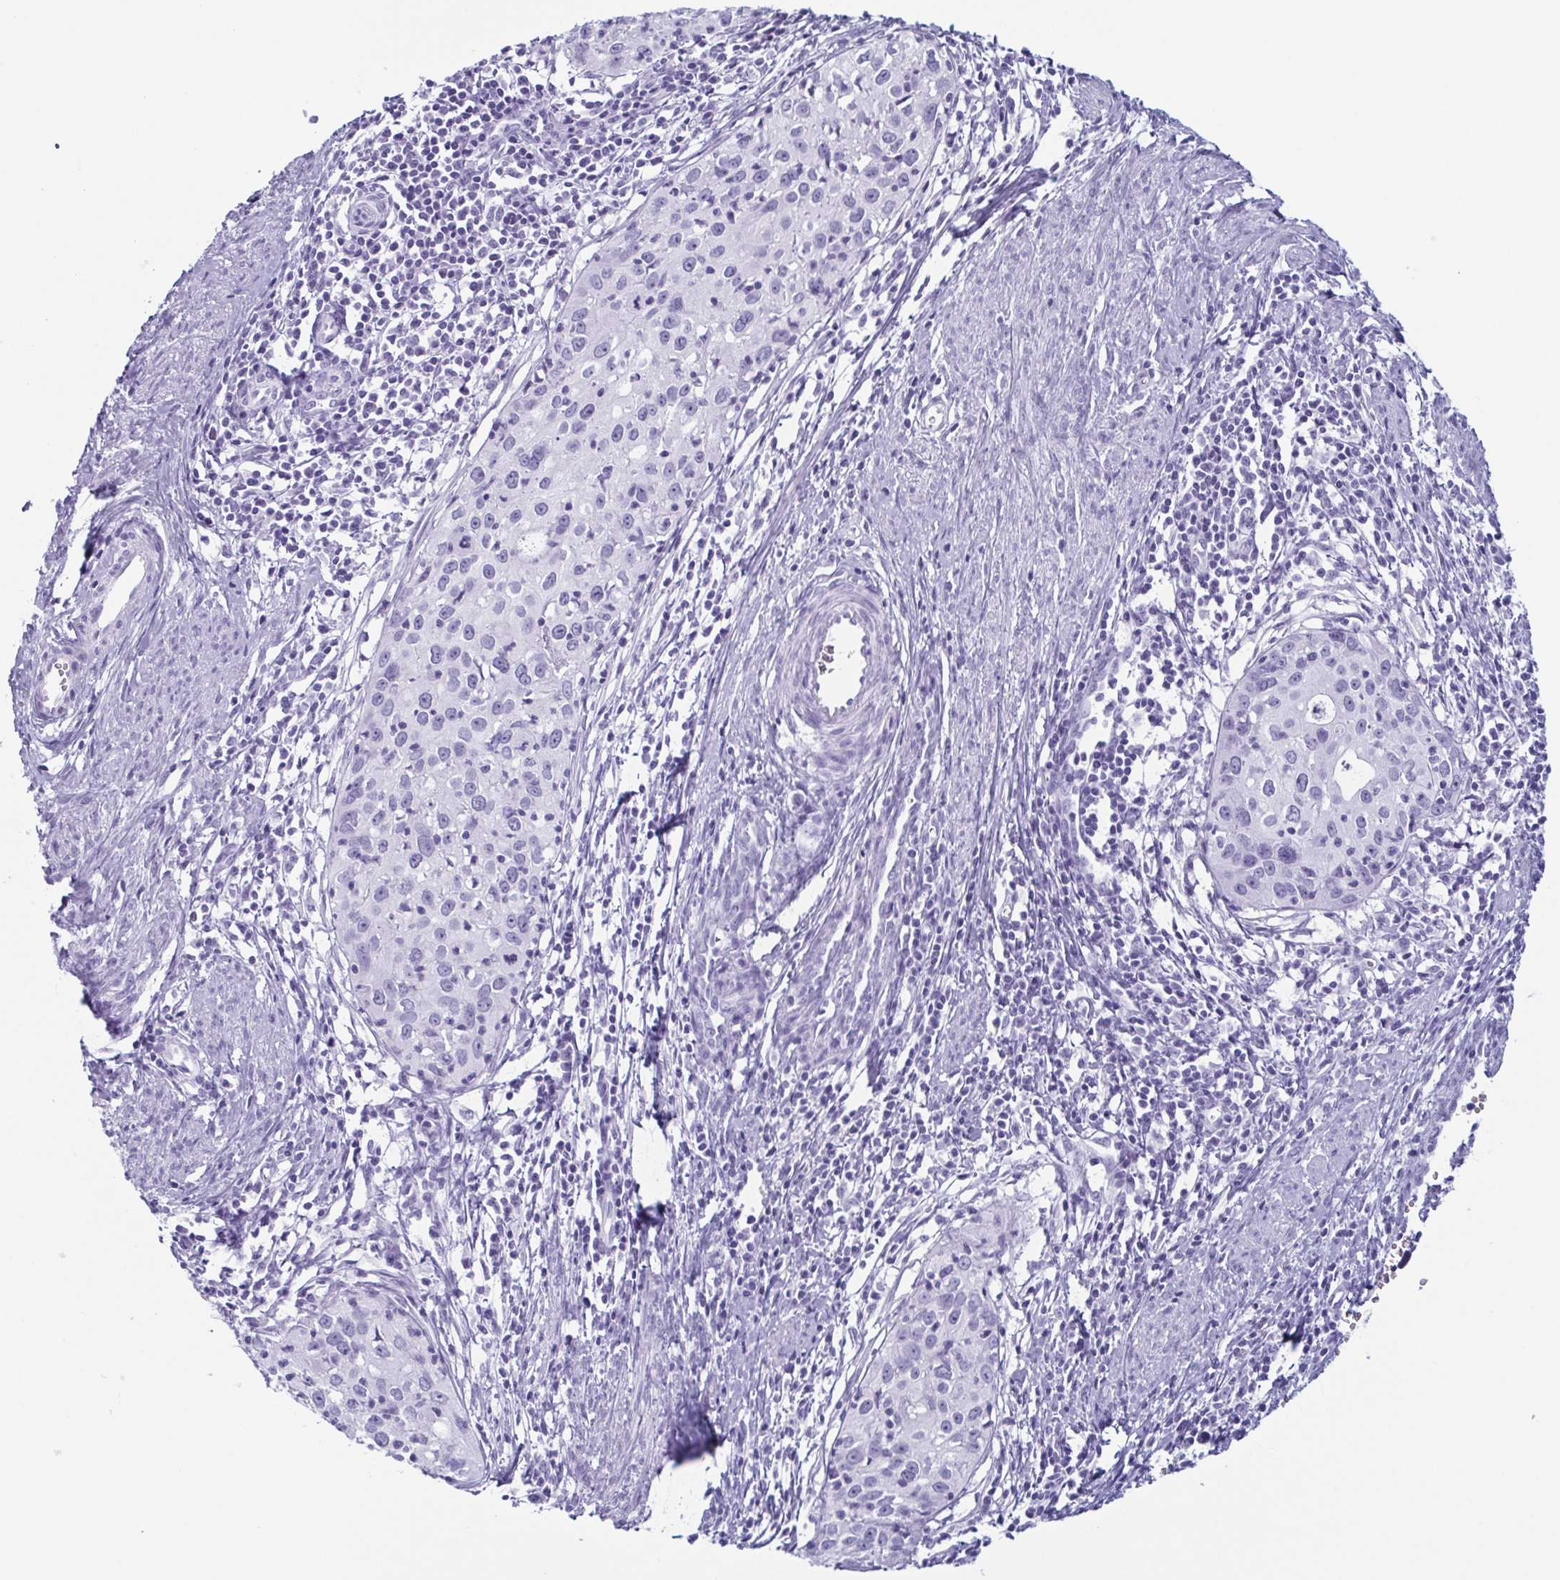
{"staining": {"intensity": "negative", "quantity": "none", "location": "none"}, "tissue": "cervical cancer", "cell_type": "Tumor cells", "image_type": "cancer", "snomed": [{"axis": "morphology", "description": "Squamous cell carcinoma, NOS"}, {"axis": "topography", "description": "Cervix"}], "caption": "The image shows no staining of tumor cells in squamous cell carcinoma (cervical).", "gene": "ENKUR", "patient": {"sex": "female", "age": 40}}